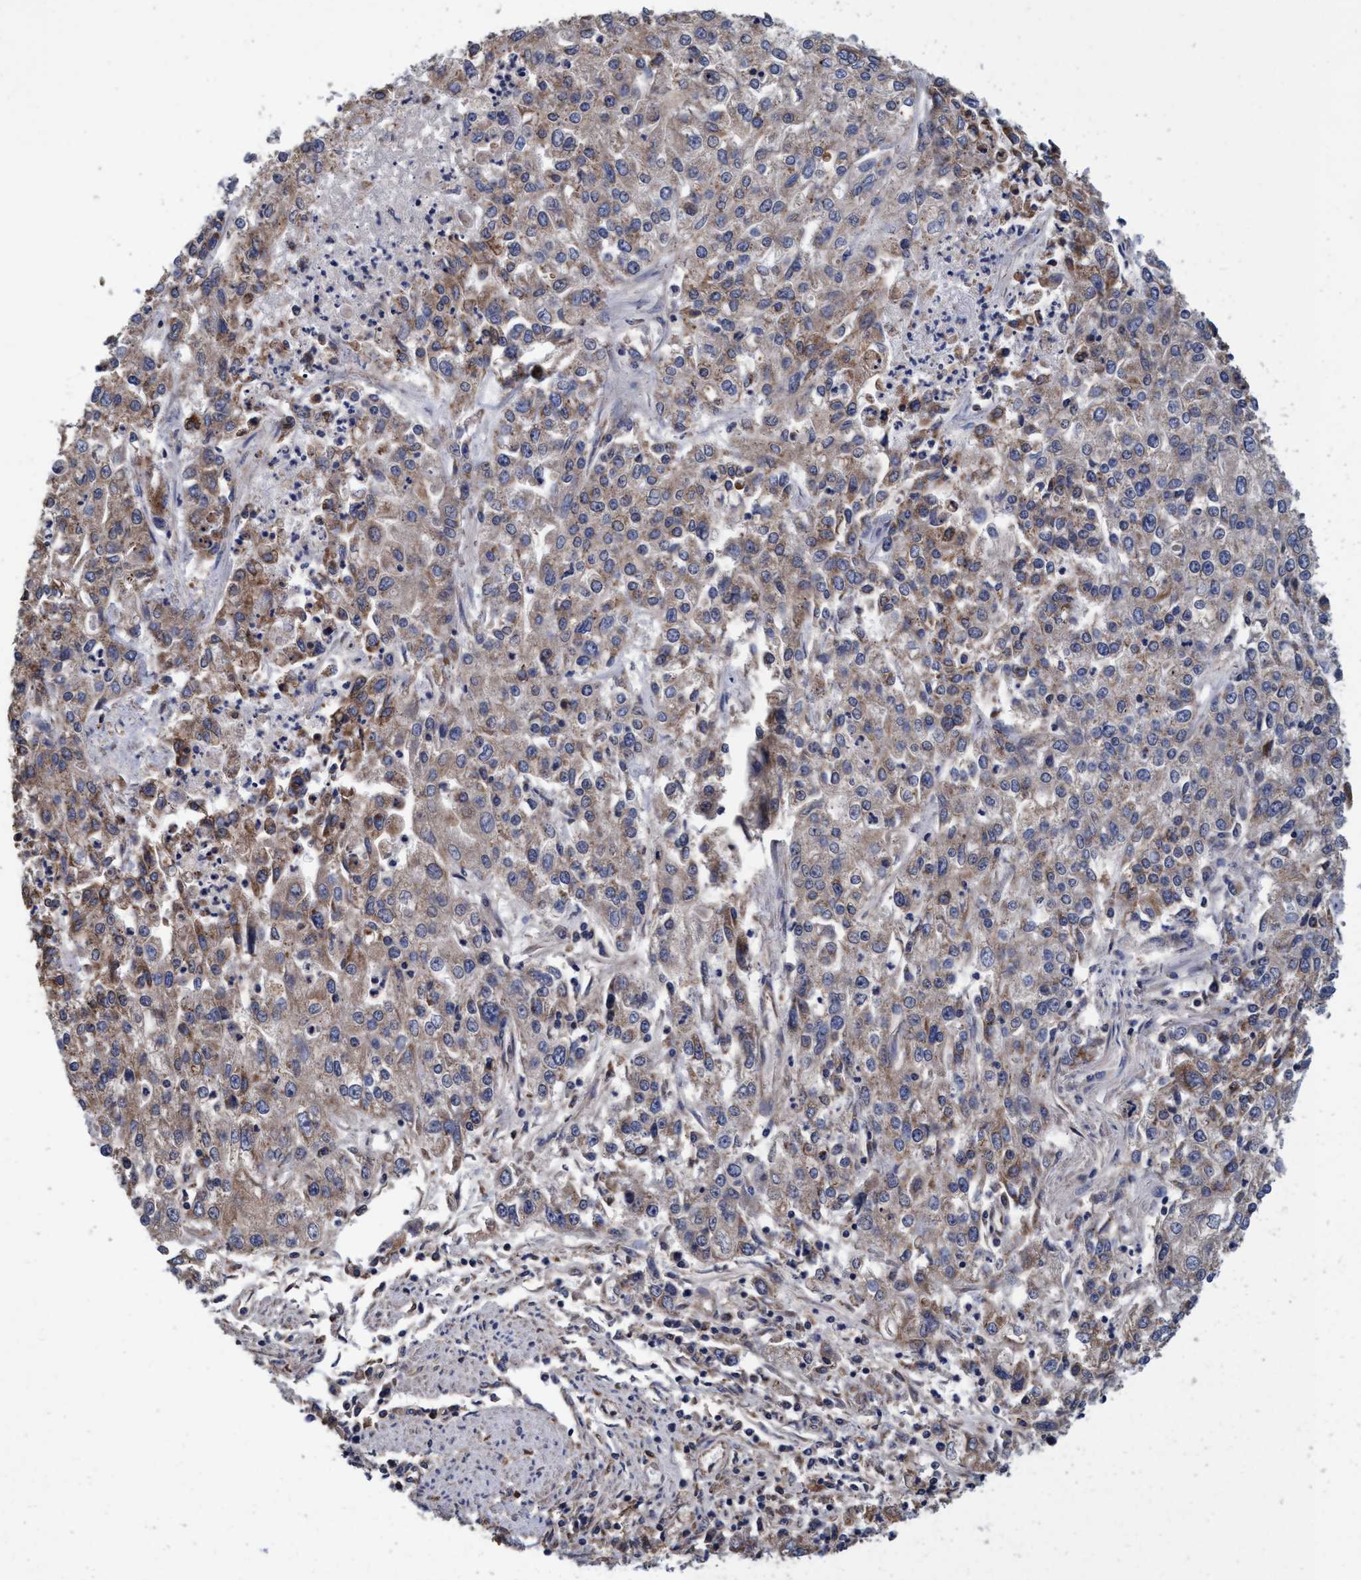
{"staining": {"intensity": "moderate", "quantity": "25%-75%", "location": "cytoplasmic/membranous"}, "tissue": "endometrial cancer", "cell_type": "Tumor cells", "image_type": "cancer", "snomed": [{"axis": "morphology", "description": "Adenocarcinoma, NOS"}, {"axis": "topography", "description": "Endometrium"}], "caption": "A medium amount of moderate cytoplasmic/membranous staining is appreciated in approximately 25%-75% of tumor cells in endometrial cancer tissue.", "gene": "CALCOCO2", "patient": {"sex": "female", "age": 49}}